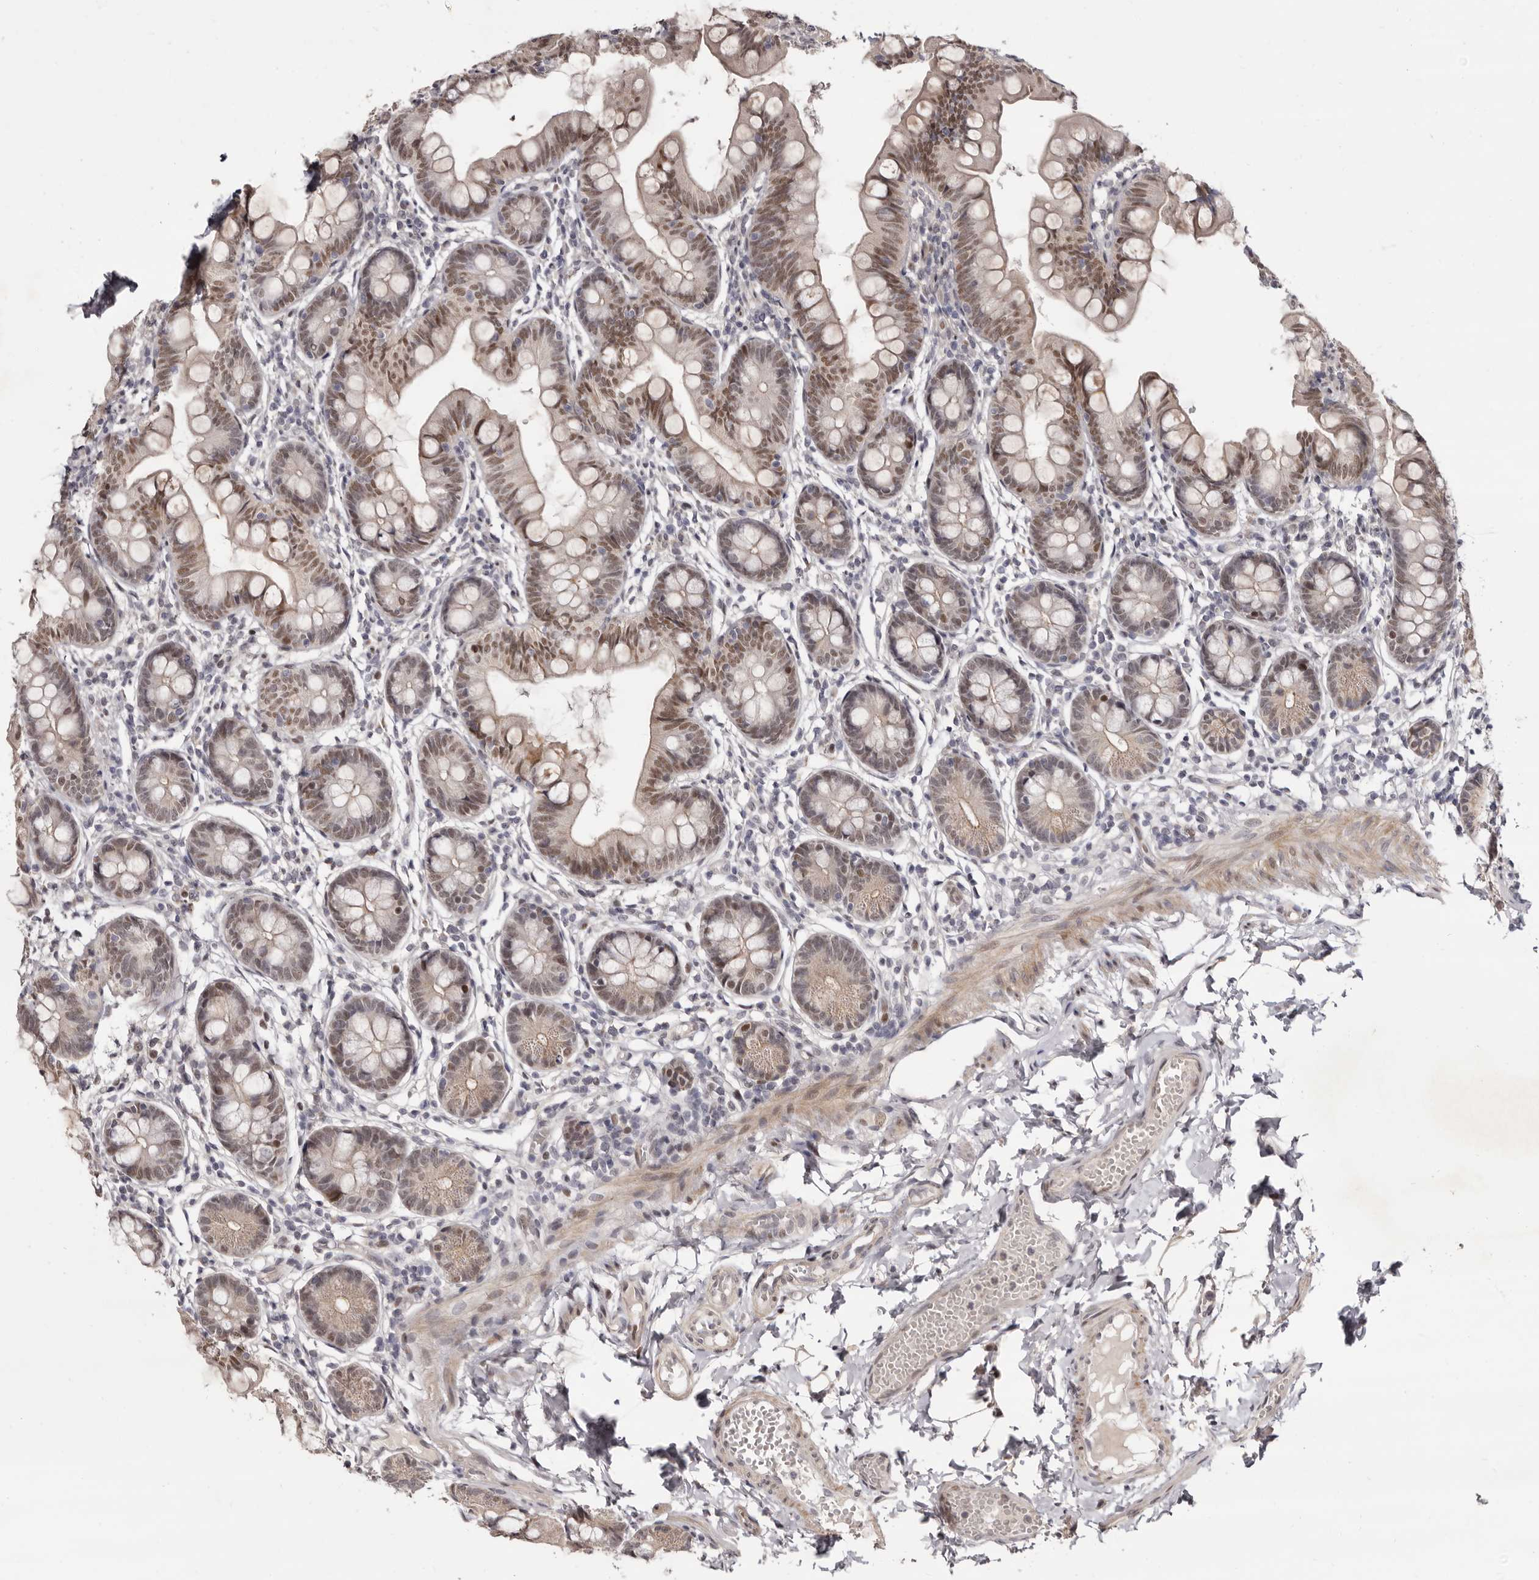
{"staining": {"intensity": "moderate", "quantity": "25%-75%", "location": "cytoplasmic/membranous,nuclear"}, "tissue": "small intestine", "cell_type": "Glandular cells", "image_type": "normal", "snomed": [{"axis": "morphology", "description": "Normal tissue, NOS"}, {"axis": "topography", "description": "Small intestine"}], "caption": "High-power microscopy captured an immunohistochemistry histopathology image of unremarkable small intestine, revealing moderate cytoplasmic/membranous,nuclear positivity in about 25%-75% of glandular cells. Nuclei are stained in blue.", "gene": "ZNF326", "patient": {"sex": "male", "age": 7}}